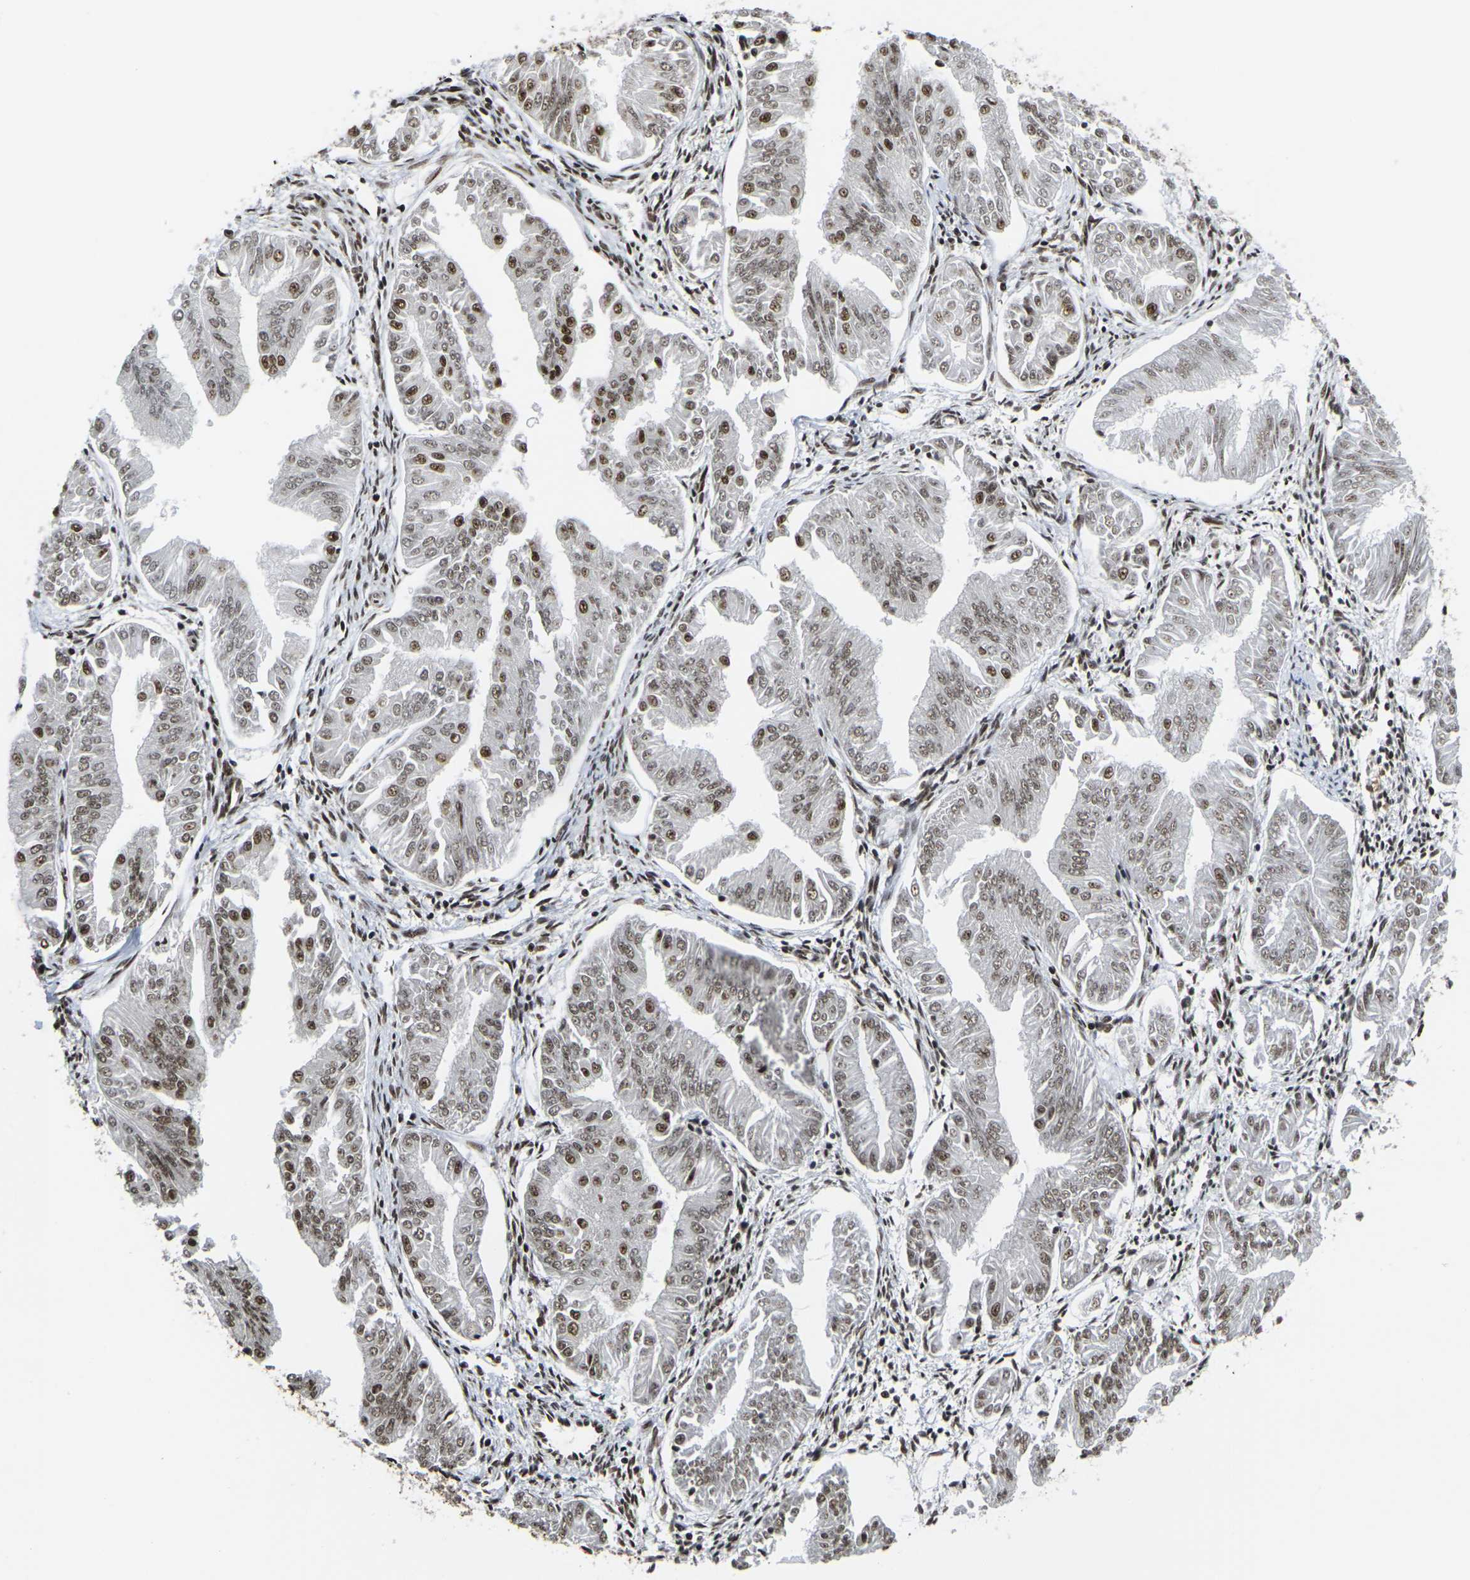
{"staining": {"intensity": "moderate", "quantity": "25%-75%", "location": "nuclear"}, "tissue": "endometrial cancer", "cell_type": "Tumor cells", "image_type": "cancer", "snomed": [{"axis": "morphology", "description": "Adenocarcinoma, NOS"}, {"axis": "topography", "description": "Endometrium"}], "caption": "Protein staining demonstrates moderate nuclear staining in approximately 25%-75% of tumor cells in adenocarcinoma (endometrial). Nuclei are stained in blue.", "gene": "SMARCC1", "patient": {"sex": "female", "age": 53}}